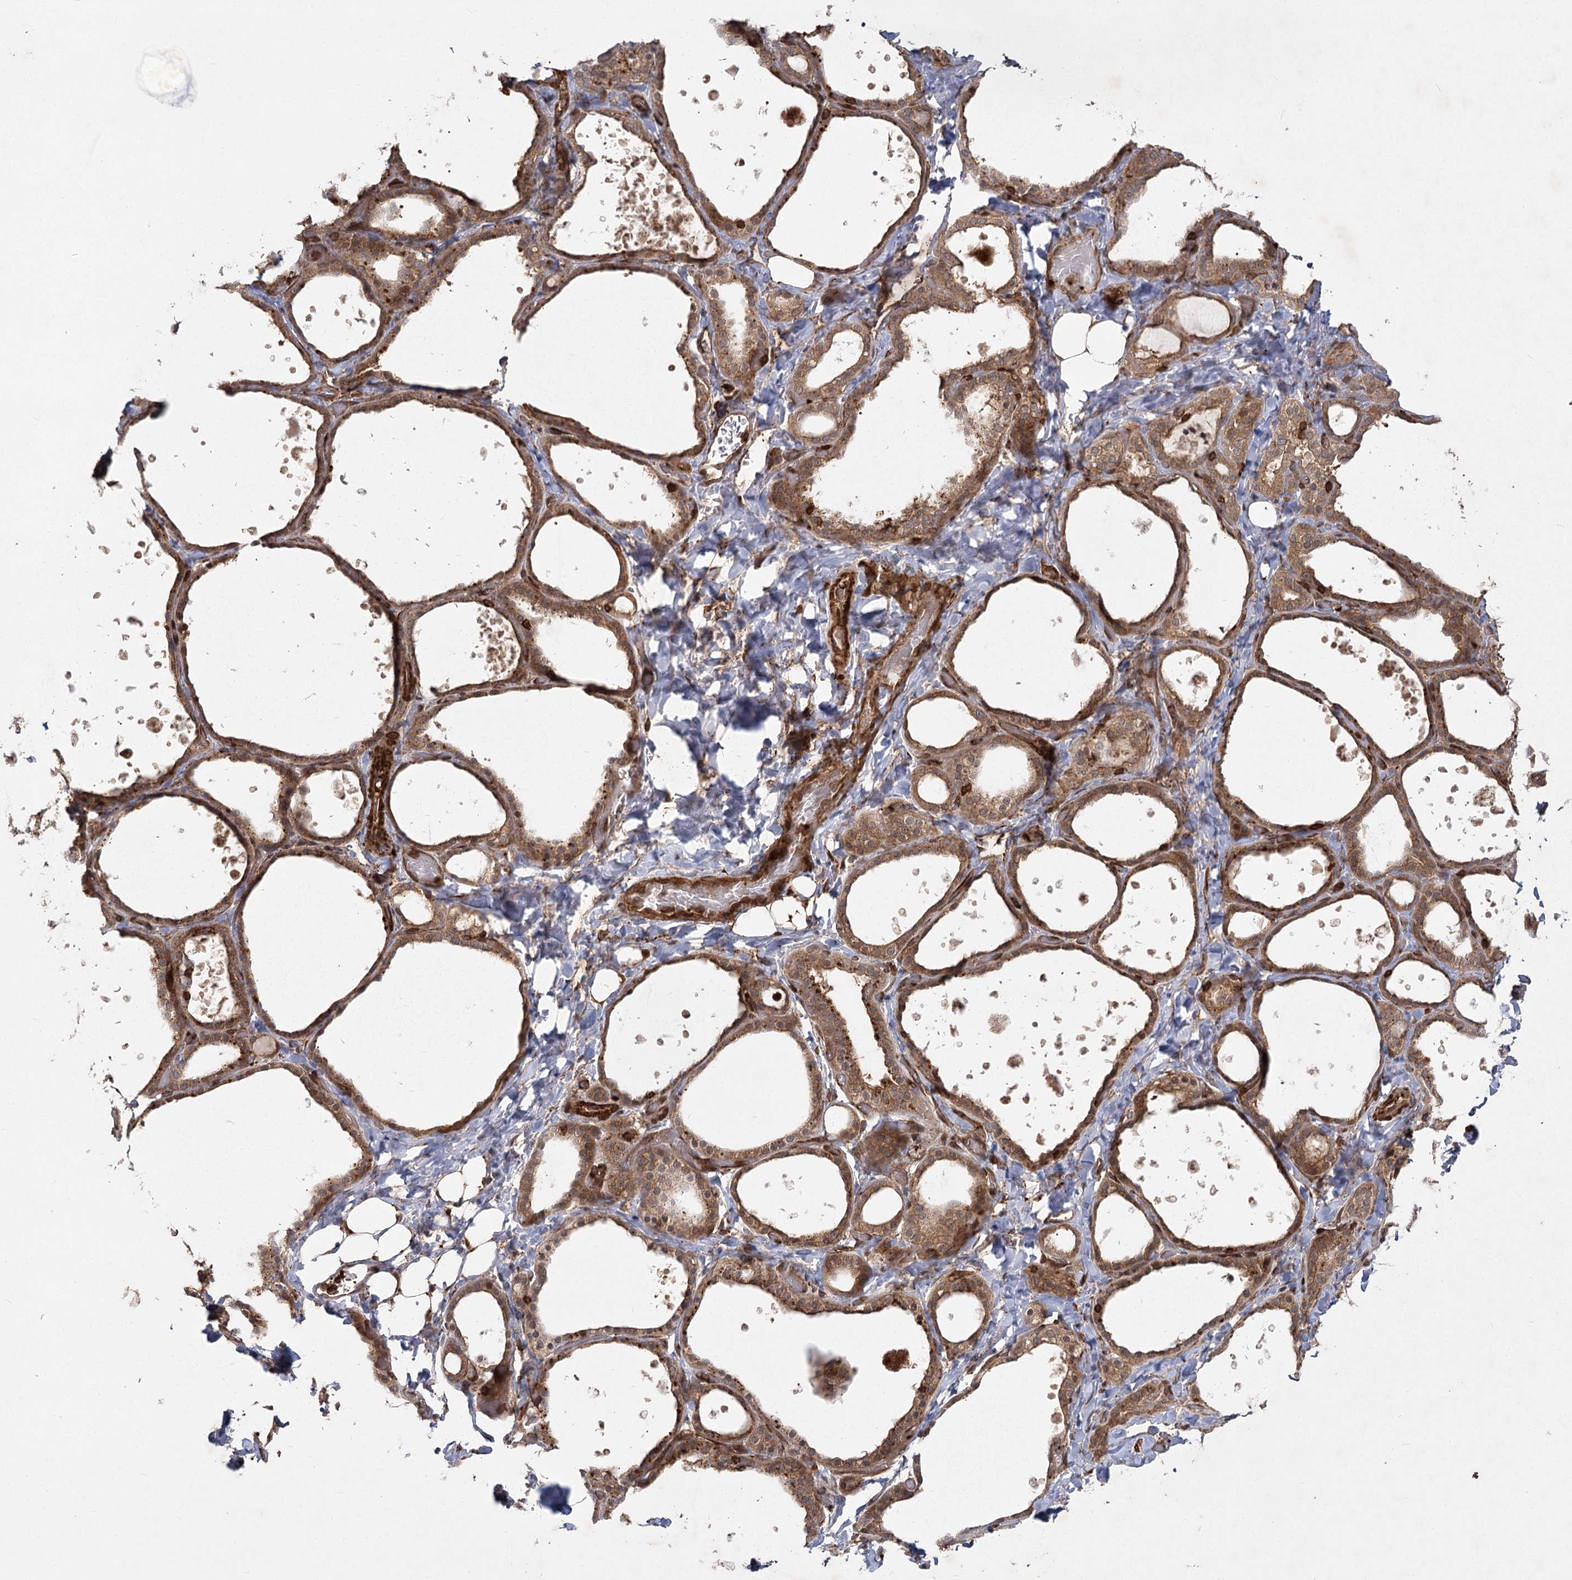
{"staining": {"intensity": "moderate", "quantity": ">75%", "location": "cytoplasmic/membranous"}, "tissue": "thyroid gland", "cell_type": "Glandular cells", "image_type": "normal", "snomed": [{"axis": "morphology", "description": "Normal tissue, NOS"}, {"axis": "topography", "description": "Thyroid gland"}], "caption": "The photomicrograph reveals staining of normal thyroid gland, revealing moderate cytoplasmic/membranous protein positivity (brown color) within glandular cells.", "gene": "MDFIC", "patient": {"sex": "female", "age": 44}}